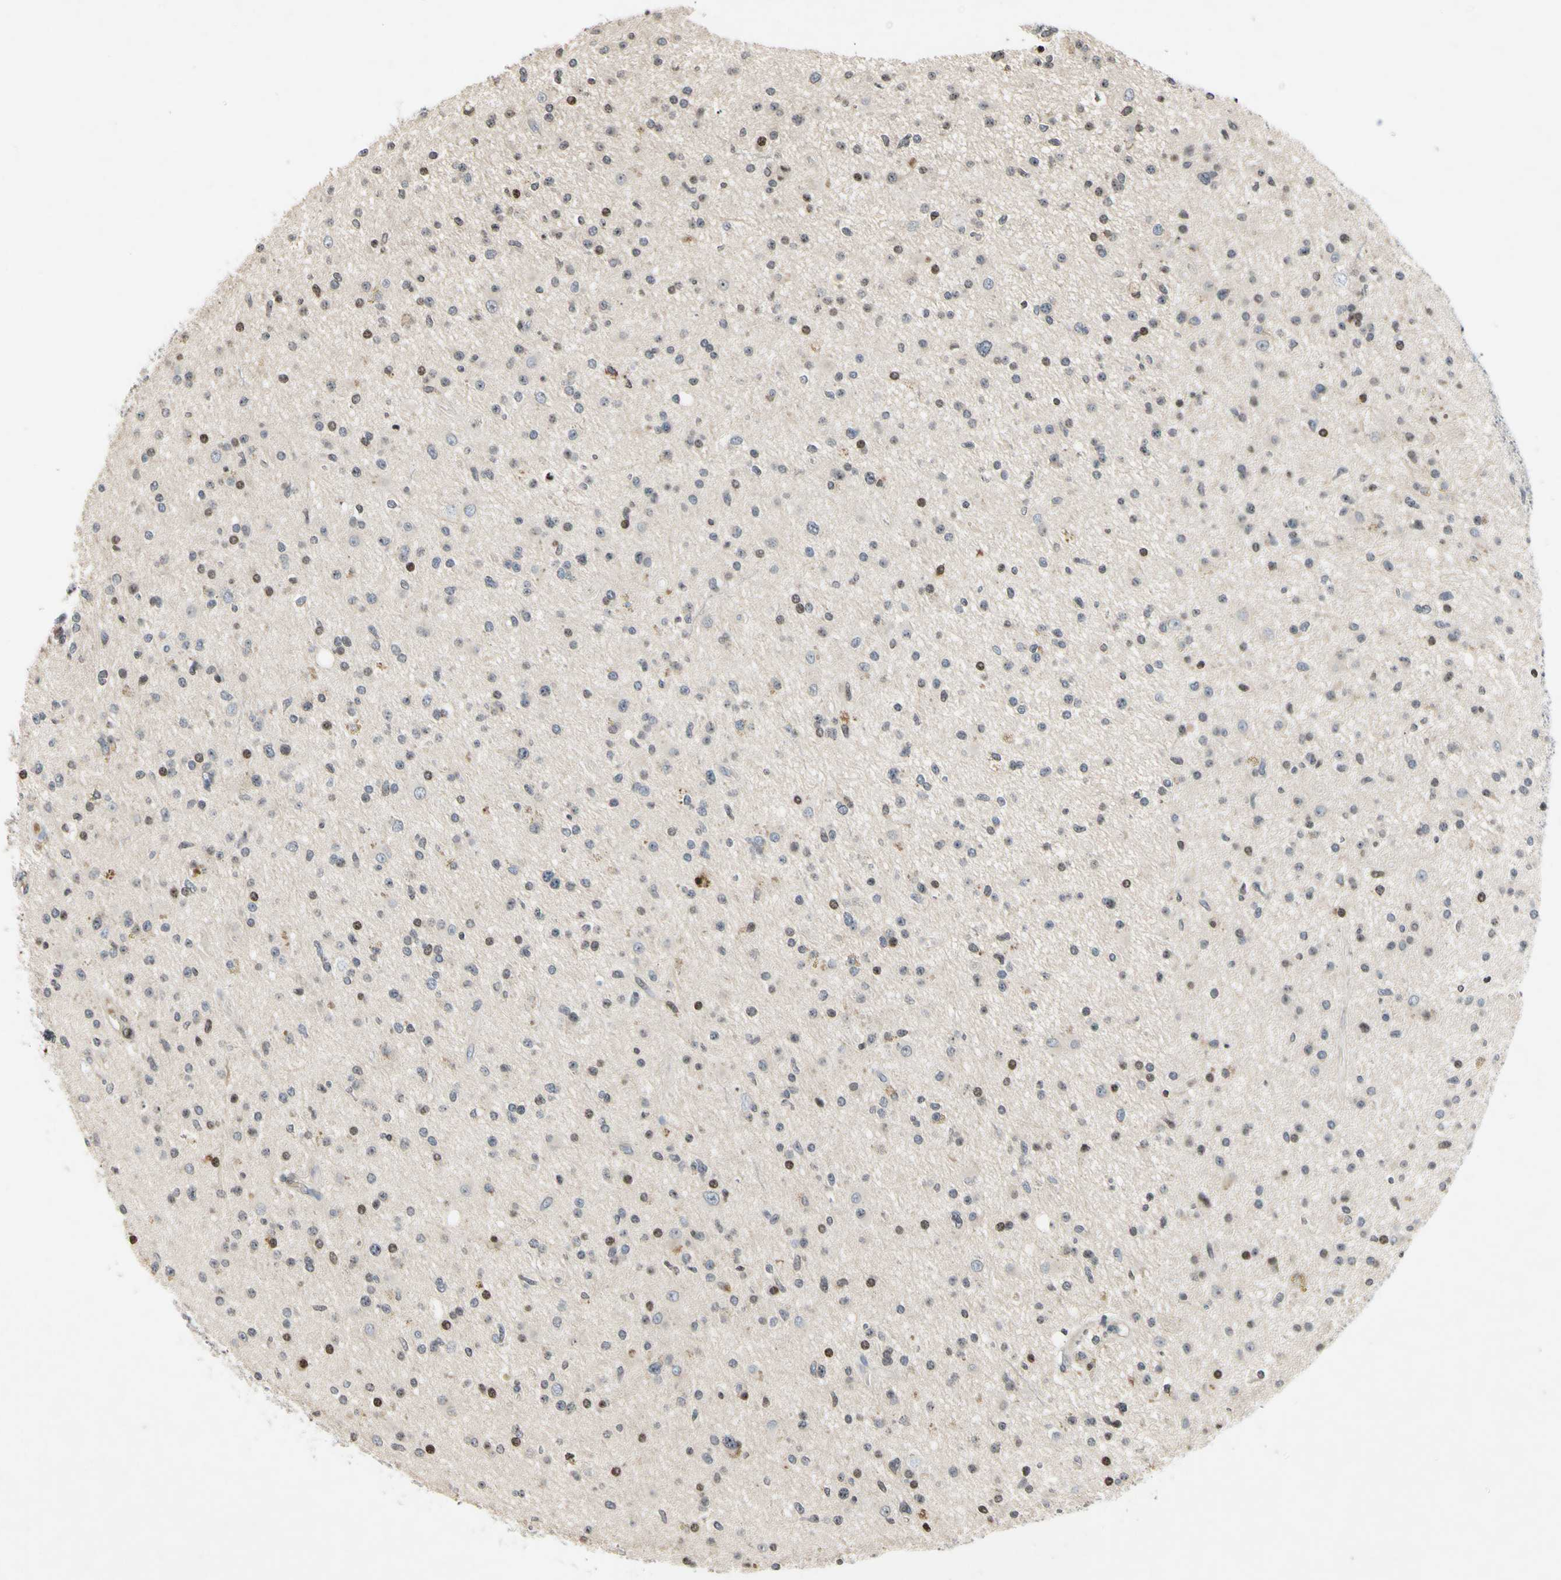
{"staining": {"intensity": "moderate", "quantity": "<25%", "location": "nuclear"}, "tissue": "glioma", "cell_type": "Tumor cells", "image_type": "cancer", "snomed": [{"axis": "morphology", "description": "Glioma, malignant, High grade"}, {"axis": "topography", "description": "Brain"}], "caption": "This micrograph exhibits glioma stained with IHC to label a protein in brown. The nuclear of tumor cells show moderate positivity for the protein. Nuclei are counter-stained blue.", "gene": "ARG1", "patient": {"sex": "male", "age": 33}}